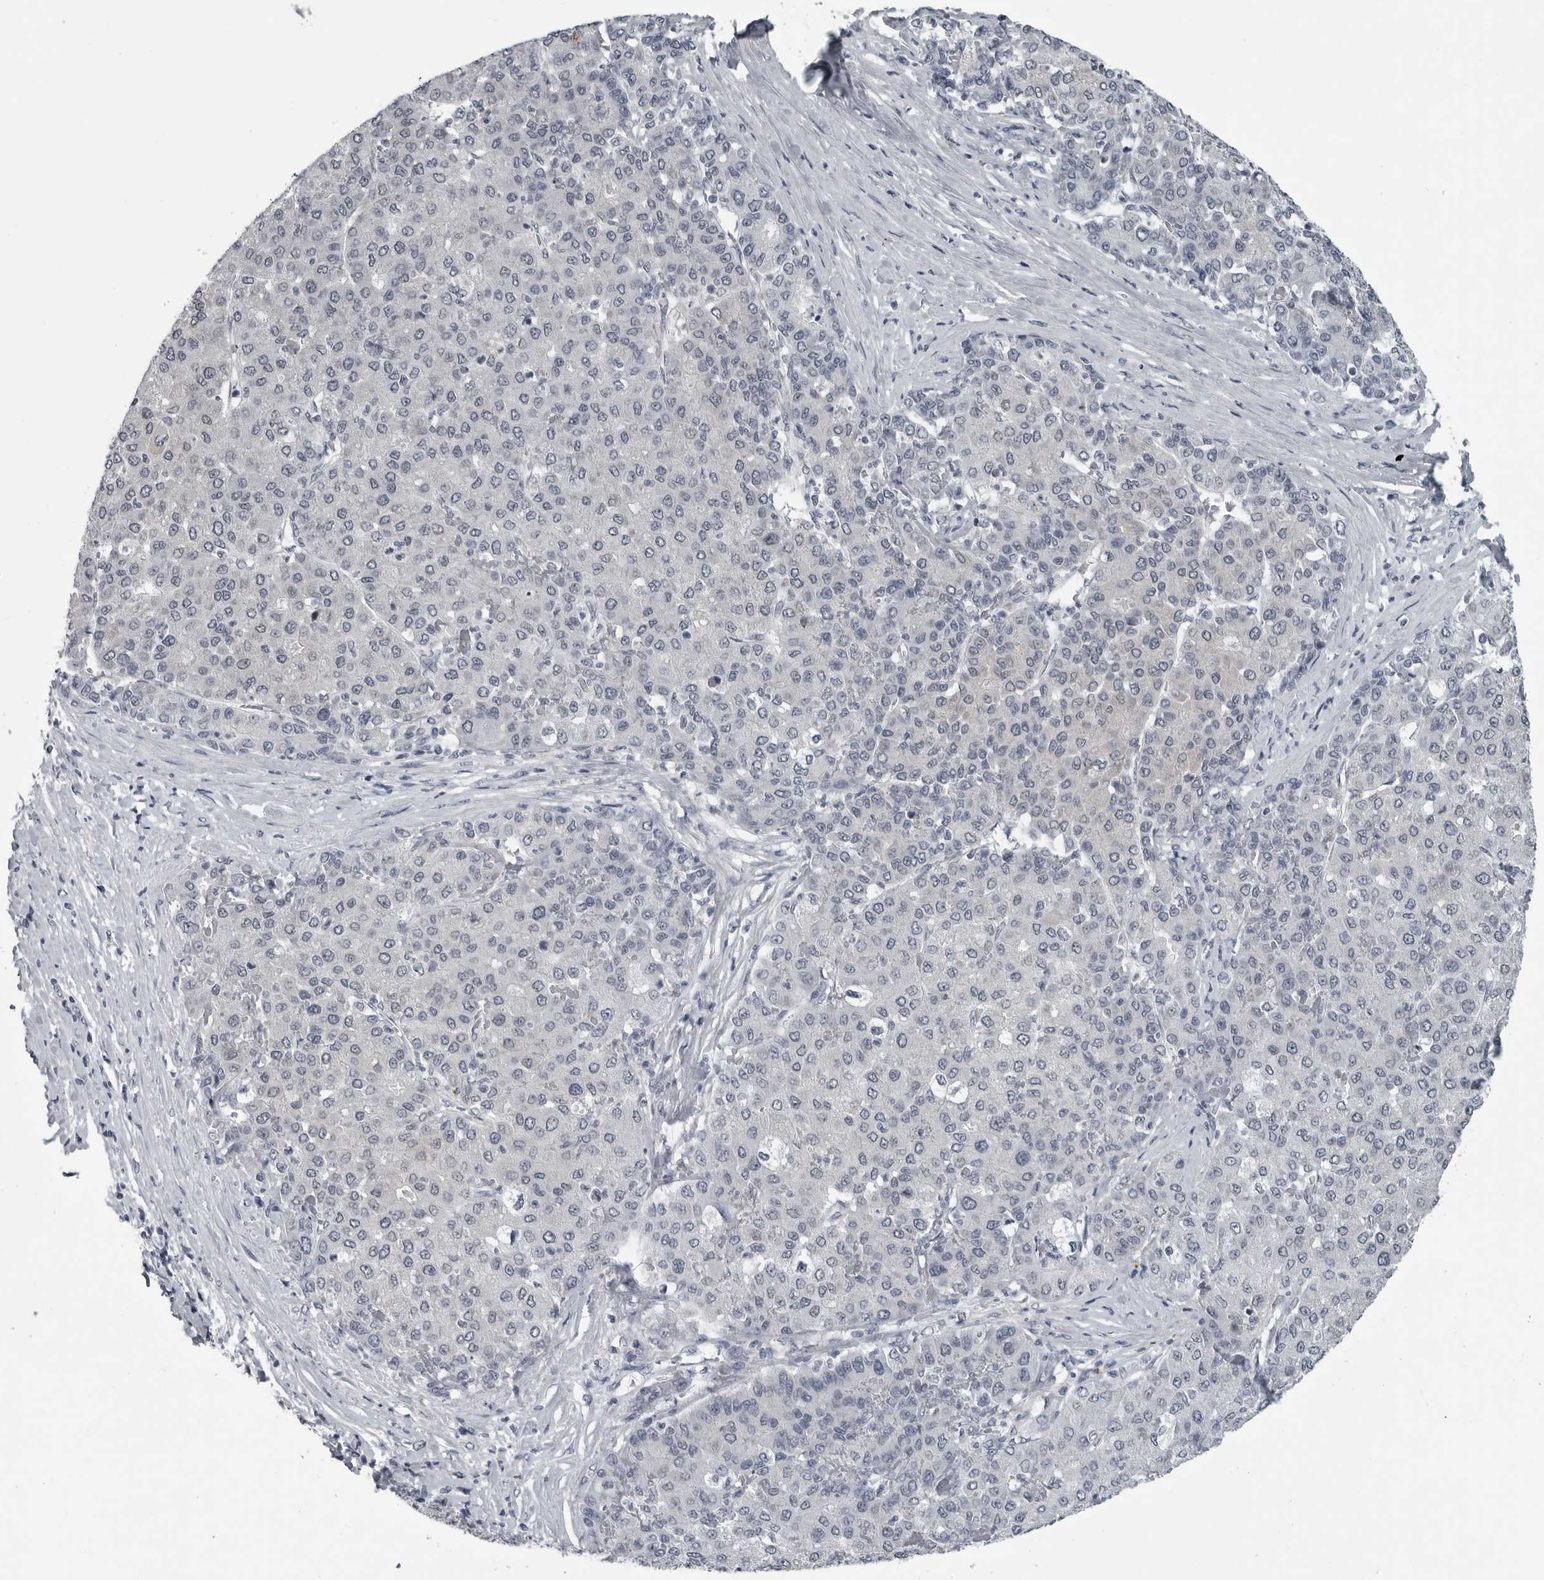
{"staining": {"intensity": "negative", "quantity": "none", "location": "none"}, "tissue": "liver cancer", "cell_type": "Tumor cells", "image_type": "cancer", "snomed": [{"axis": "morphology", "description": "Carcinoma, Hepatocellular, NOS"}, {"axis": "topography", "description": "Liver"}], "caption": "Tumor cells are negative for brown protein staining in hepatocellular carcinoma (liver).", "gene": "LYSMD1", "patient": {"sex": "male", "age": 65}}